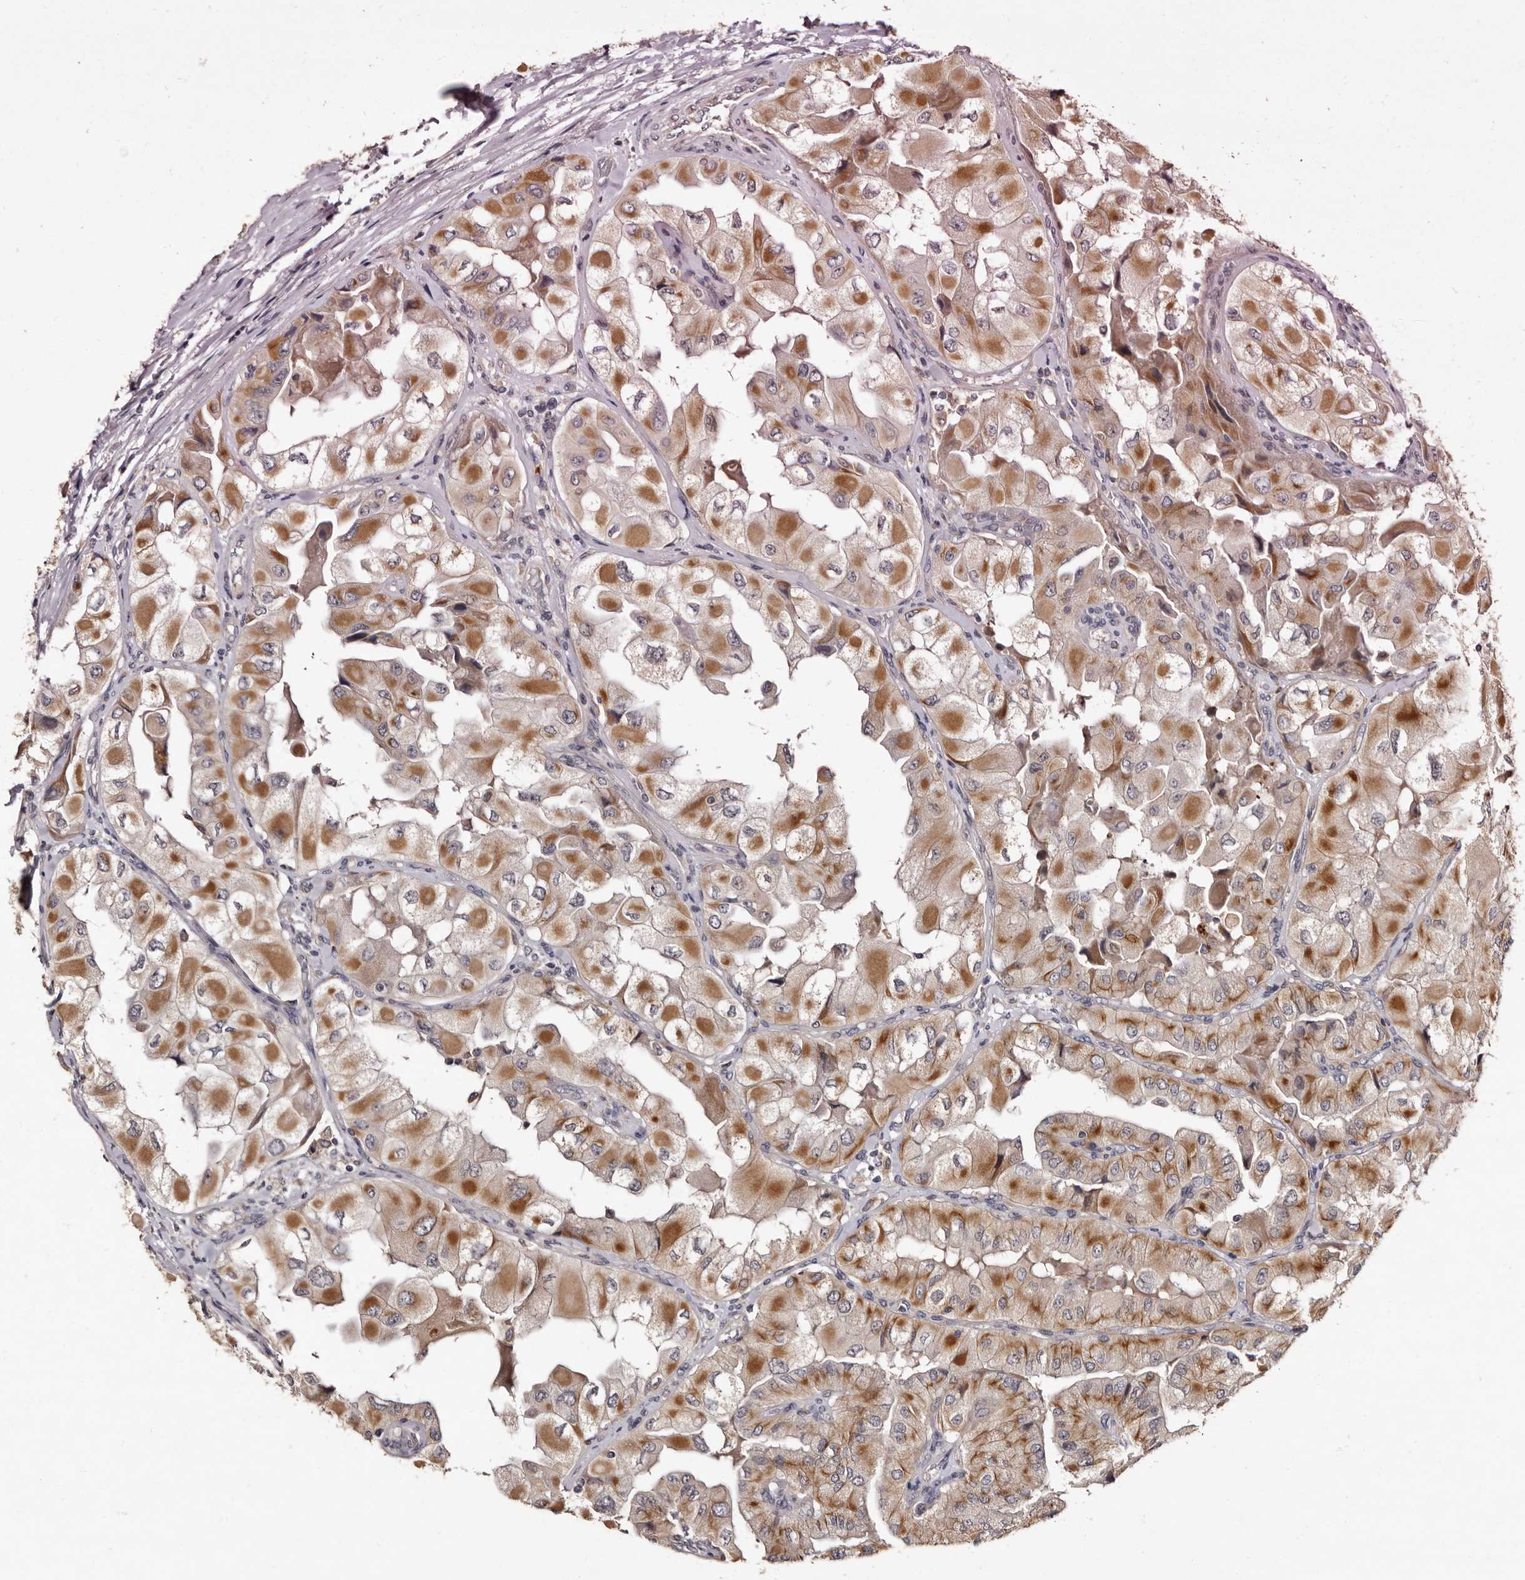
{"staining": {"intensity": "moderate", "quantity": ">75%", "location": "cytoplasmic/membranous"}, "tissue": "thyroid cancer", "cell_type": "Tumor cells", "image_type": "cancer", "snomed": [{"axis": "morphology", "description": "Papillary adenocarcinoma, NOS"}, {"axis": "topography", "description": "Thyroid gland"}], "caption": "Immunohistochemical staining of human thyroid papillary adenocarcinoma reveals medium levels of moderate cytoplasmic/membranous staining in approximately >75% of tumor cells.", "gene": "FAM91A1", "patient": {"sex": "female", "age": 59}}